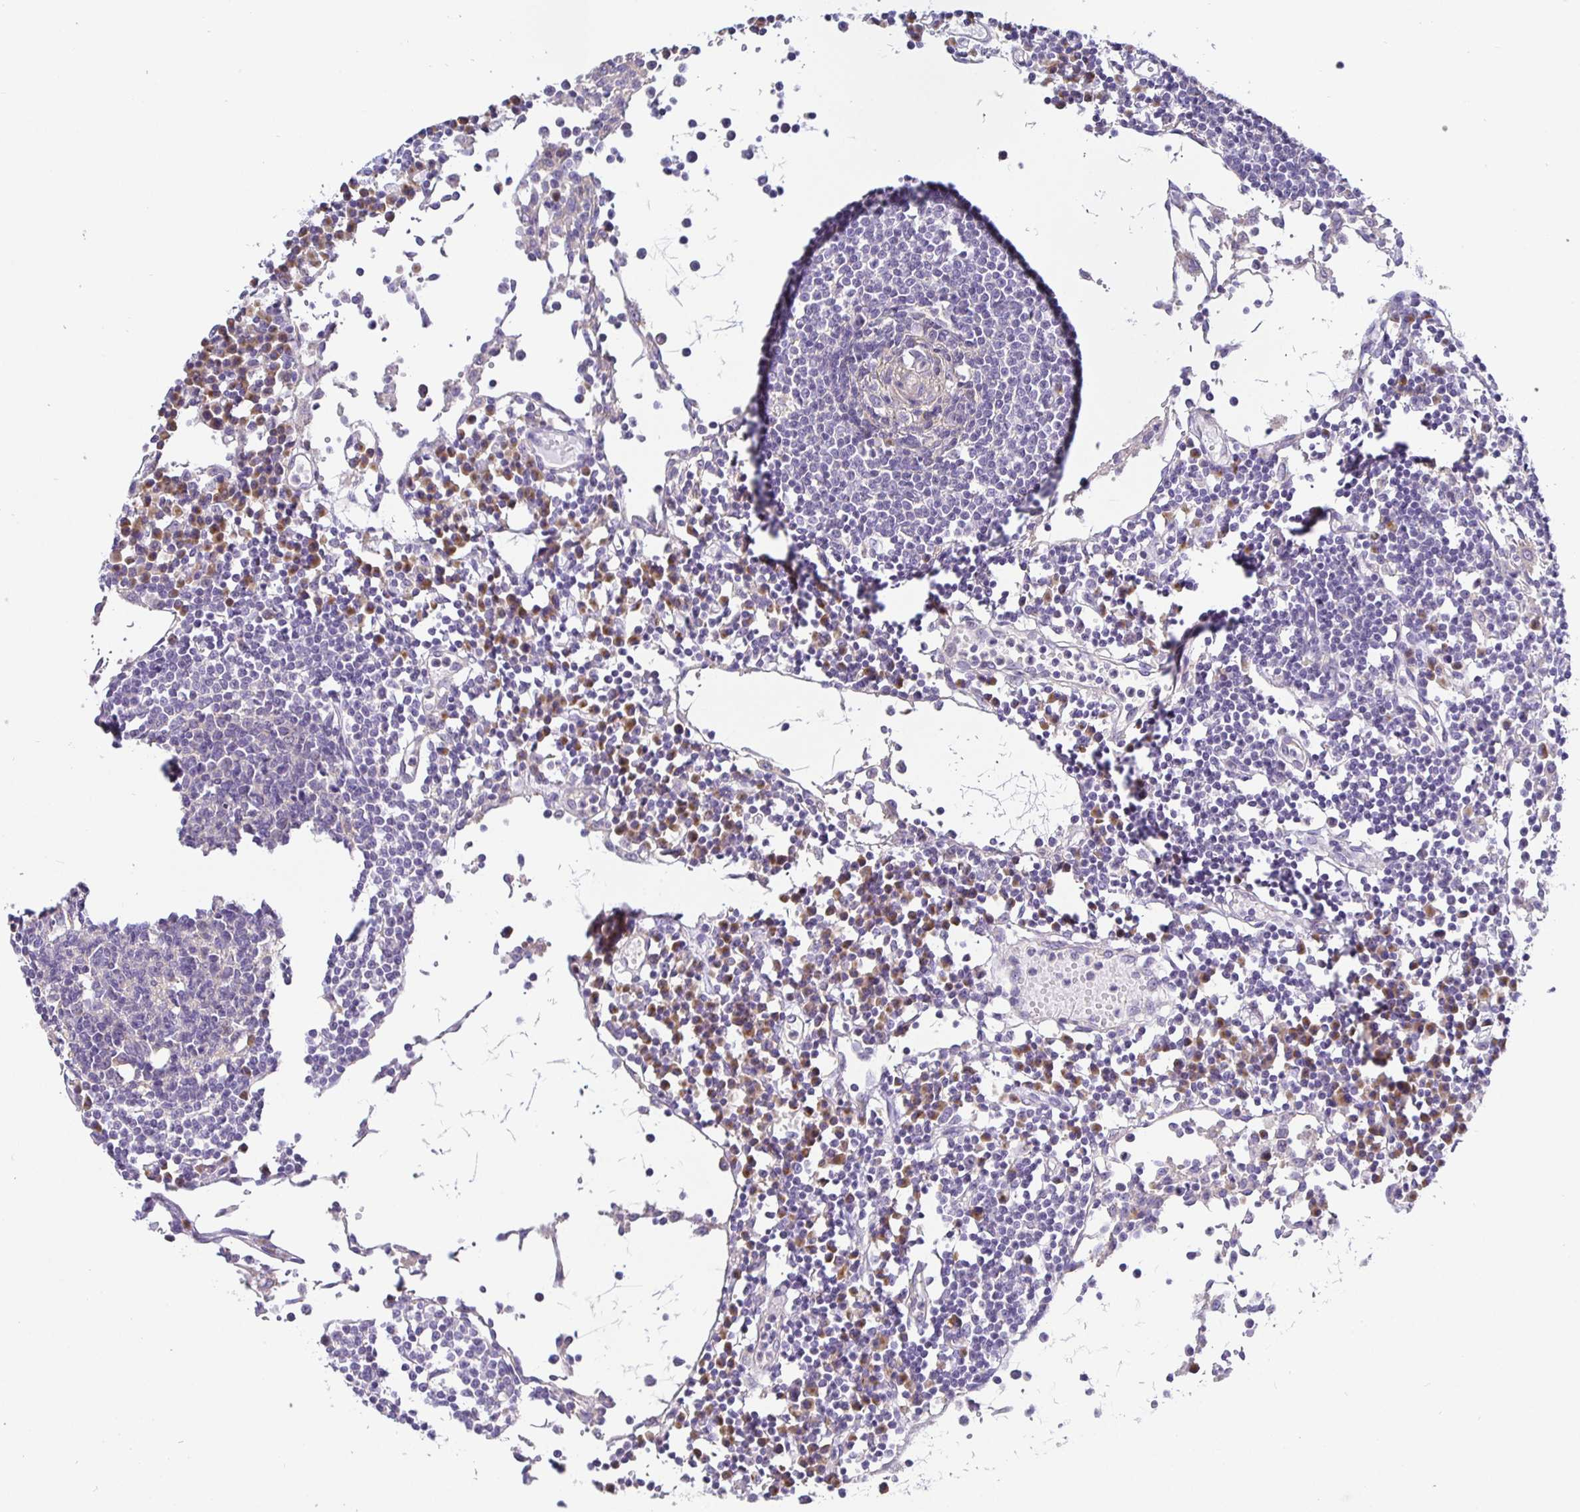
{"staining": {"intensity": "negative", "quantity": "none", "location": "none"}, "tissue": "lymph node", "cell_type": "Germinal center cells", "image_type": "normal", "snomed": [{"axis": "morphology", "description": "Normal tissue, NOS"}, {"axis": "topography", "description": "Lymph node"}], "caption": "A micrograph of human lymph node is negative for staining in germinal center cells.", "gene": "OPALIN", "patient": {"sex": "female", "age": 78}}